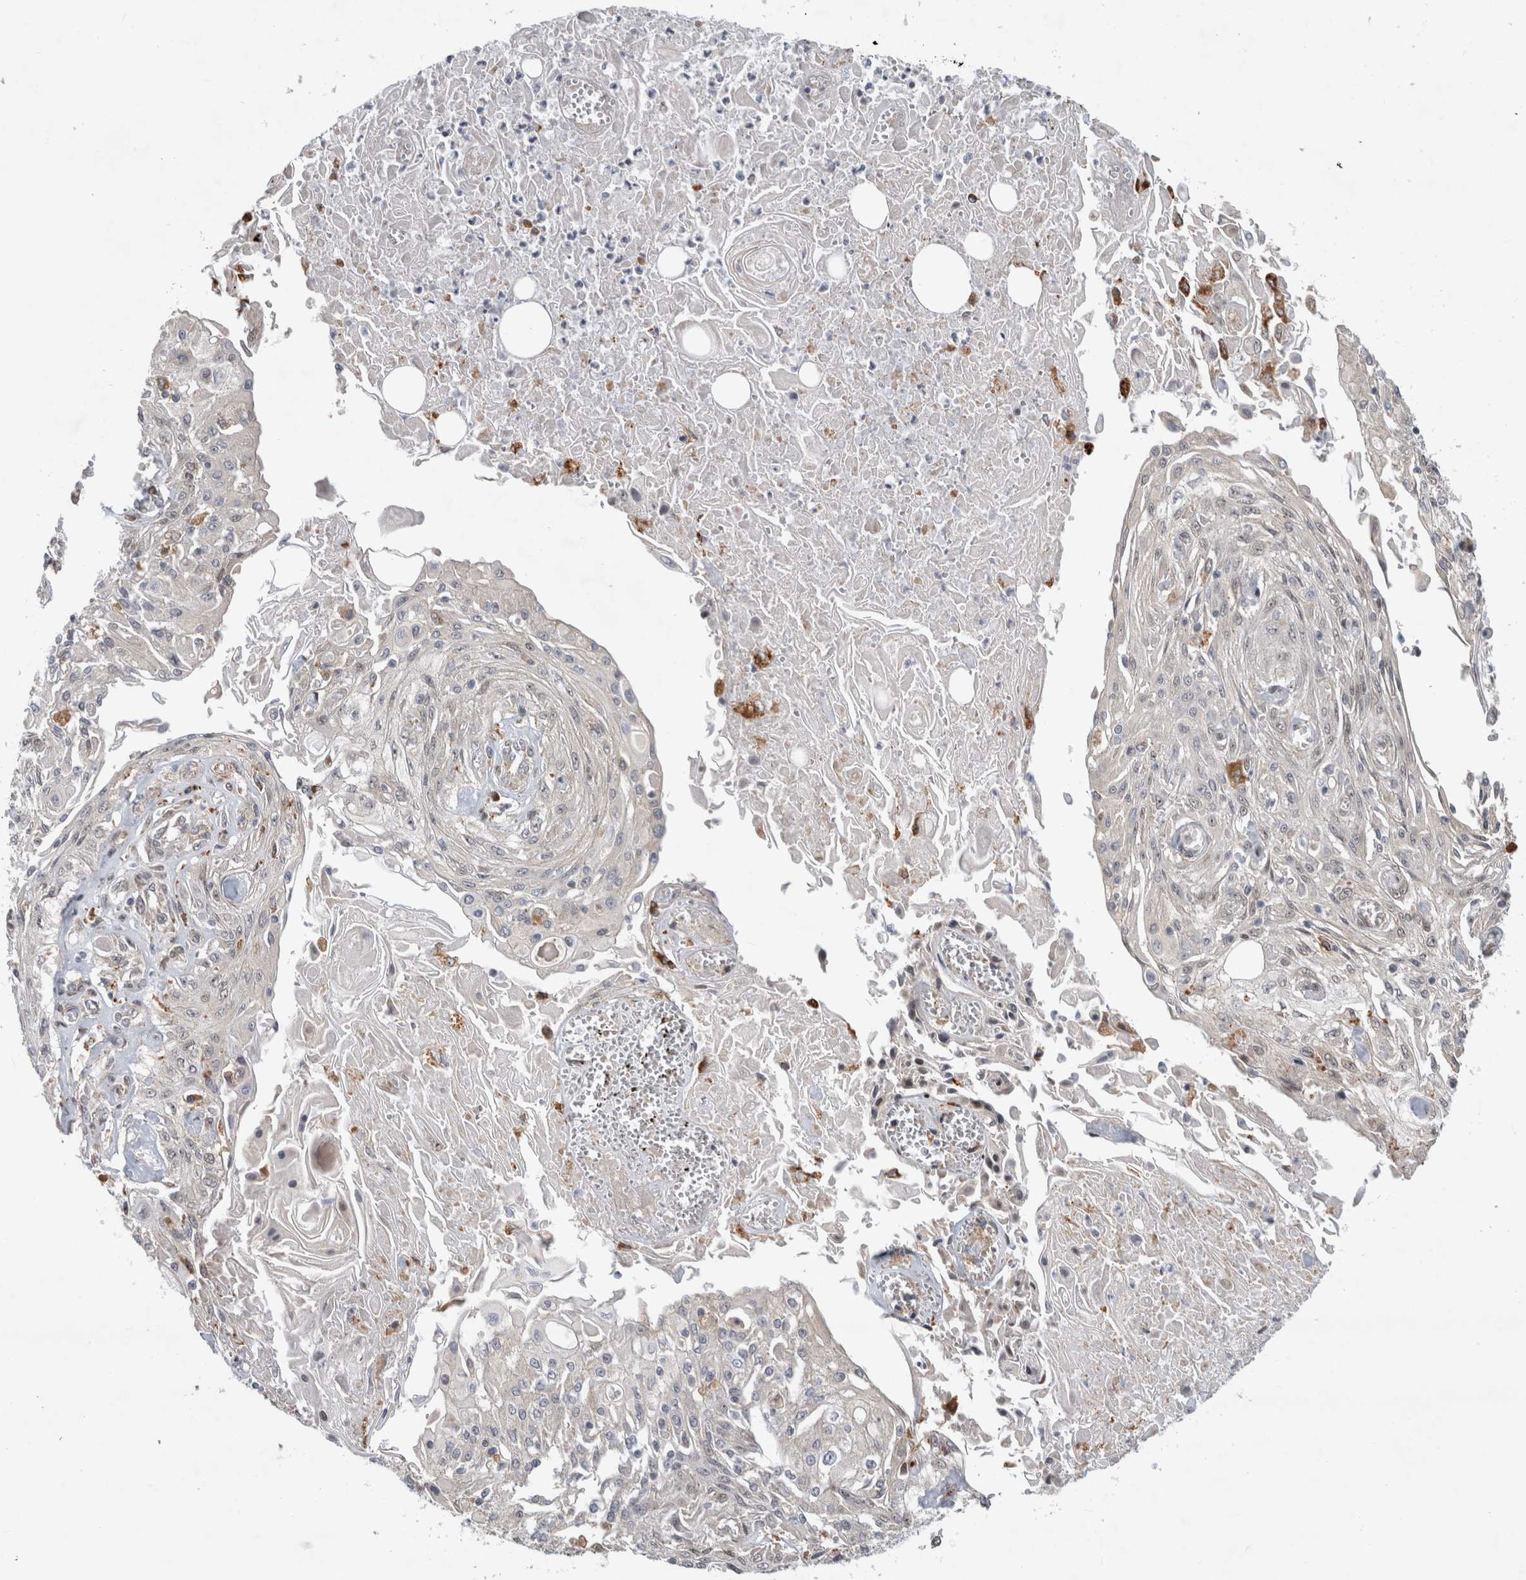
{"staining": {"intensity": "negative", "quantity": "none", "location": "none"}, "tissue": "skin cancer", "cell_type": "Tumor cells", "image_type": "cancer", "snomed": [{"axis": "morphology", "description": "Squamous cell carcinoma, NOS"}, {"axis": "morphology", "description": "Squamous cell carcinoma, metastatic, NOS"}, {"axis": "topography", "description": "Skin"}, {"axis": "topography", "description": "Lymph node"}], "caption": "This is a micrograph of IHC staining of skin cancer, which shows no expression in tumor cells.", "gene": "NAB2", "patient": {"sex": "male", "age": 75}}